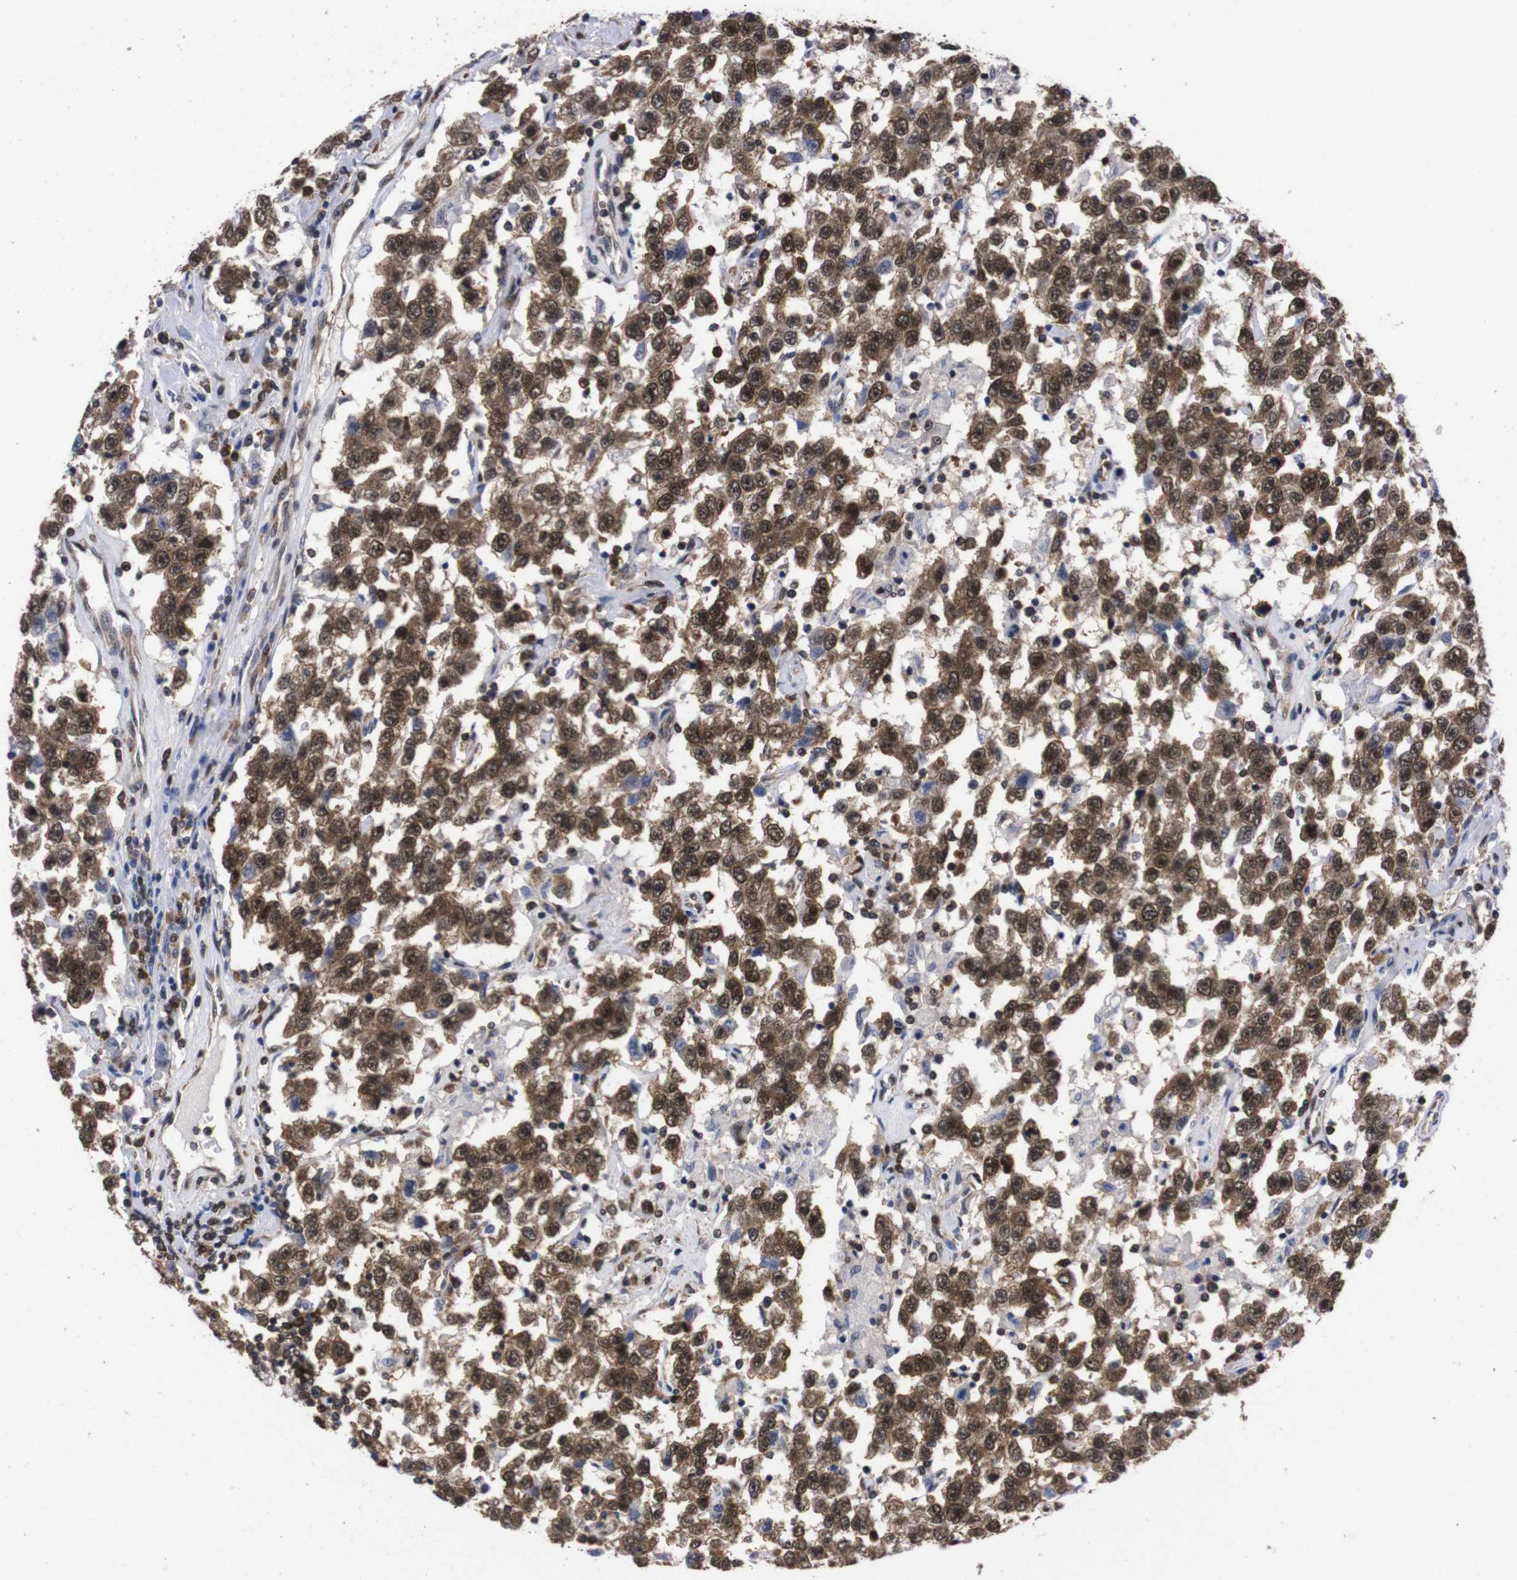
{"staining": {"intensity": "moderate", "quantity": ">75%", "location": "cytoplasmic/membranous,nuclear"}, "tissue": "testis cancer", "cell_type": "Tumor cells", "image_type": "cancer", "snomed": [{"axis": "morphology", "description": "Seminoma, NOS"}, {"axis": "topography", "description": "Testis"}], "caption": "This micrograph shows testis cancer stained with IHC to label a protein in brown. The cytoplasmic/membranous and nuclear of tumor cells show moderate positivity for the protein. Nuclei are counter-stained blue.", "gene": "UBQLN2", "patient": {"sex": "male", "age": 41}}